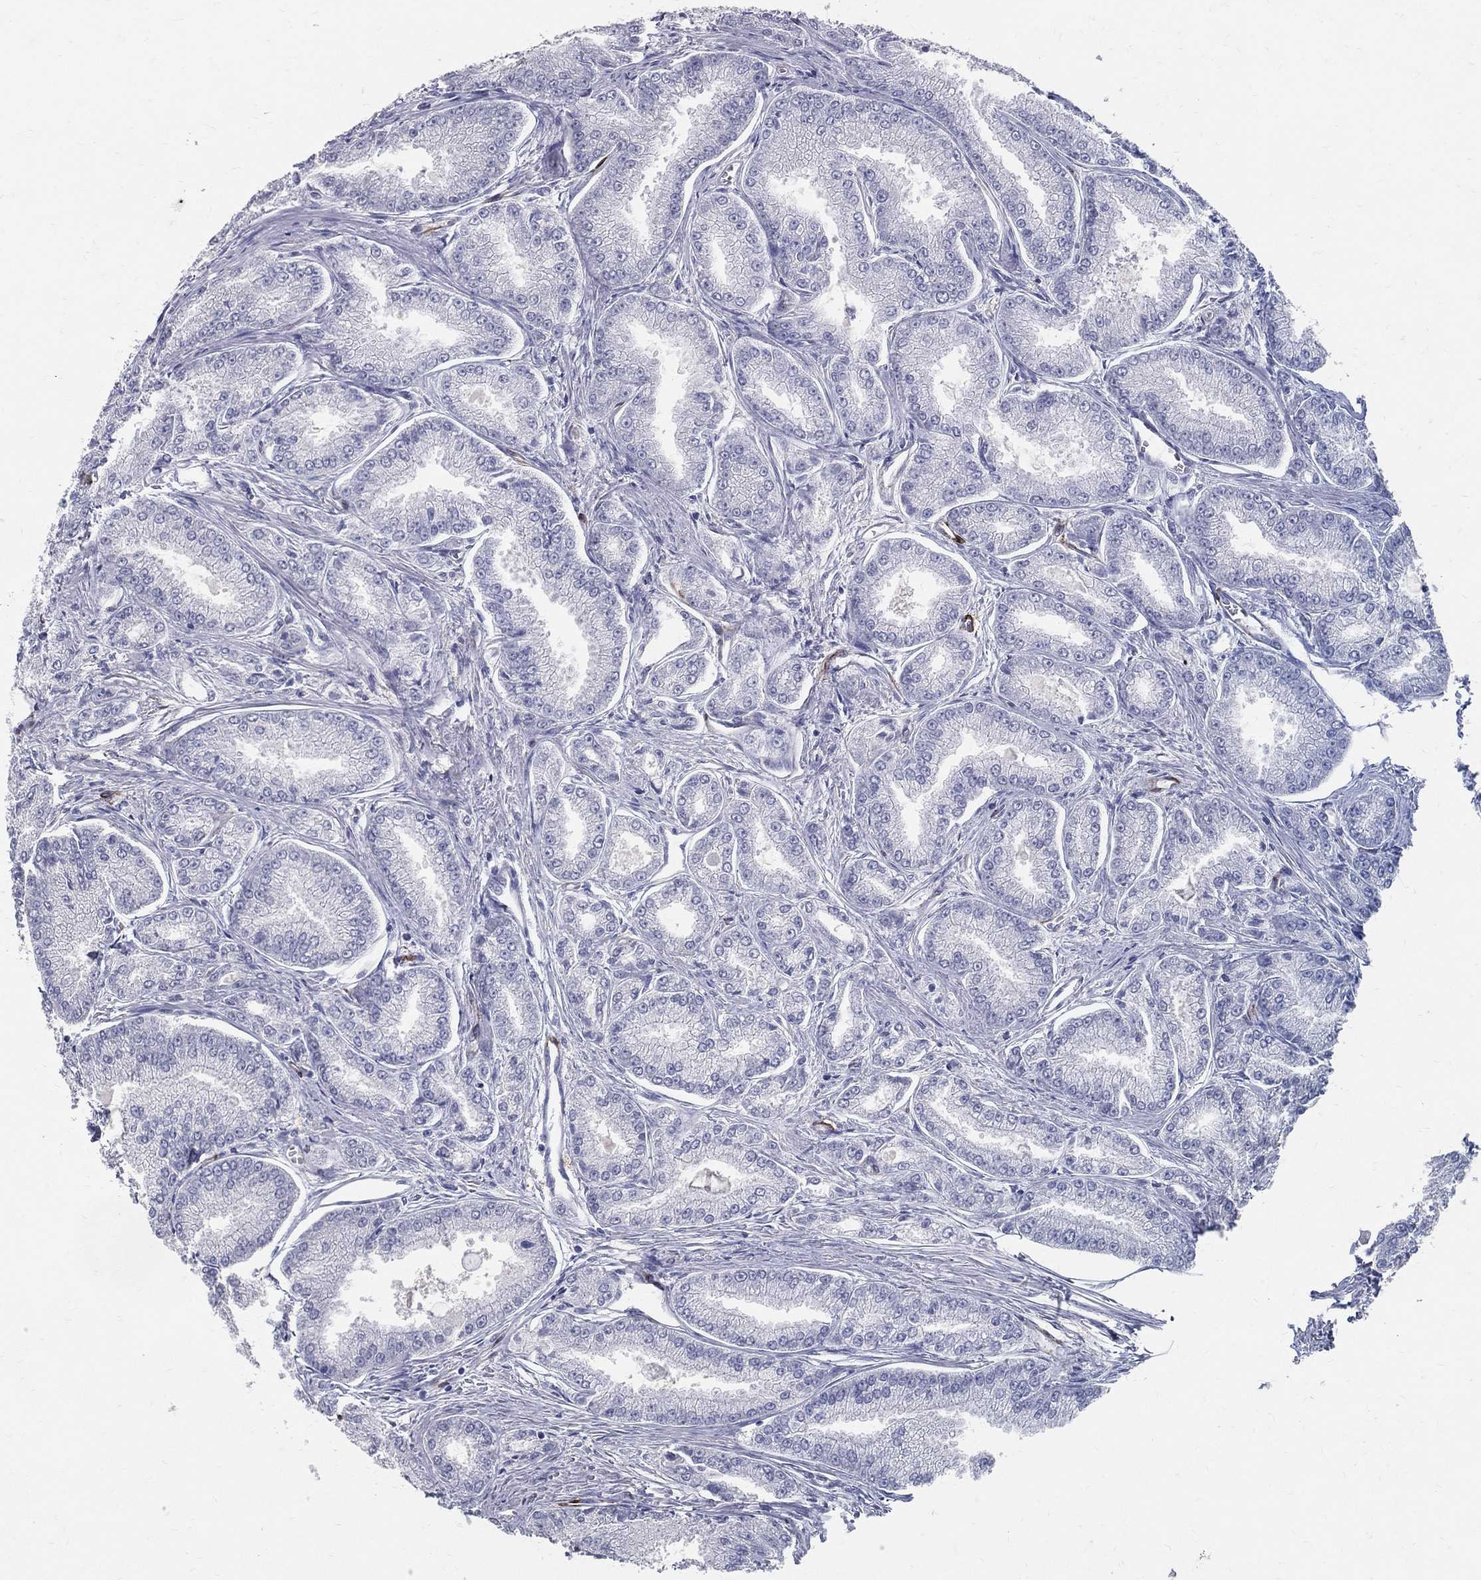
{"staining": {"intensity": "negative", "quantity": "none", "location": "none"}, "tissue": "prostate cancer", "cell_type": "Tumor cells", "image_type": "cancer", "snomed": [{"axis": "morphology", "description": "Adenocarcinoma, NOS"}, {"axis": "morphology", "description": "Adenocarcinoma, High grade"}, {"axis": "topography", "description": "Prostate"}], "caption": "Human prostate cancer (adenocarcinoma (high-grade)) stained for a protein using immunohistochemistry (IHC) shows no staining in tumor cells.", "gene": "ACE2", "patient": {"sex": "male", "age": 70}}